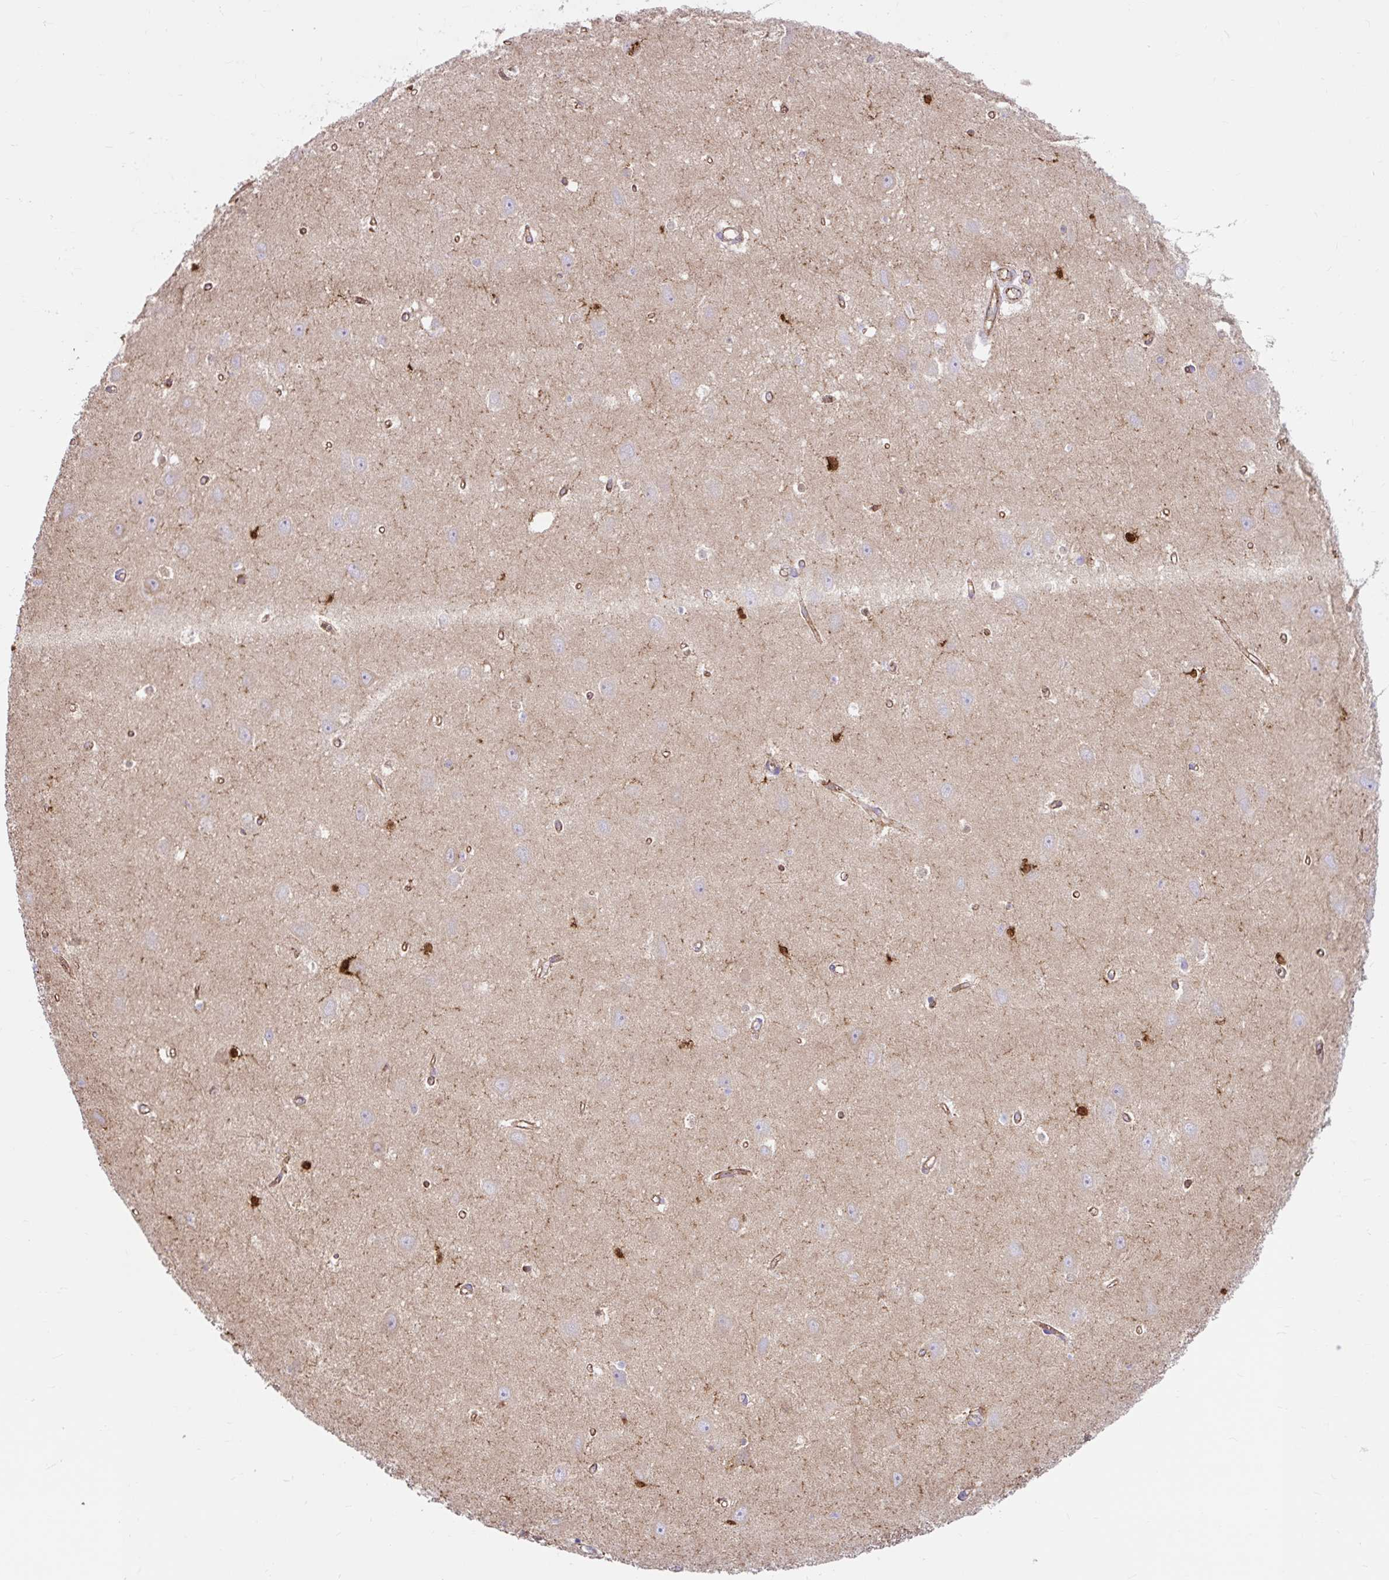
{"staining": {"intensity": "strong", "quantity": "<25%", "location": "cytoplasmic/membranous,nuclear"}, "tissue": "hippocampus", "cell_type": "Glial cells", "image_type": "normal", "snomed": [{"axis": "morphology", "description": "Normal tissue, NOS"}, {"axis": "topography", "description": "Hippocampus"}], "caption": "Protein staining of unremarkable hippocampus demonstrates strong cytoplasmic/membranous,nuclear staining in about <25% of glial cells. (DAB (3,3'-diaminobenzidine) IHC with brightfield microscopy, high magnification).", "gene": "HIP1R", "patient": {"sex": "female", "age": 64}}